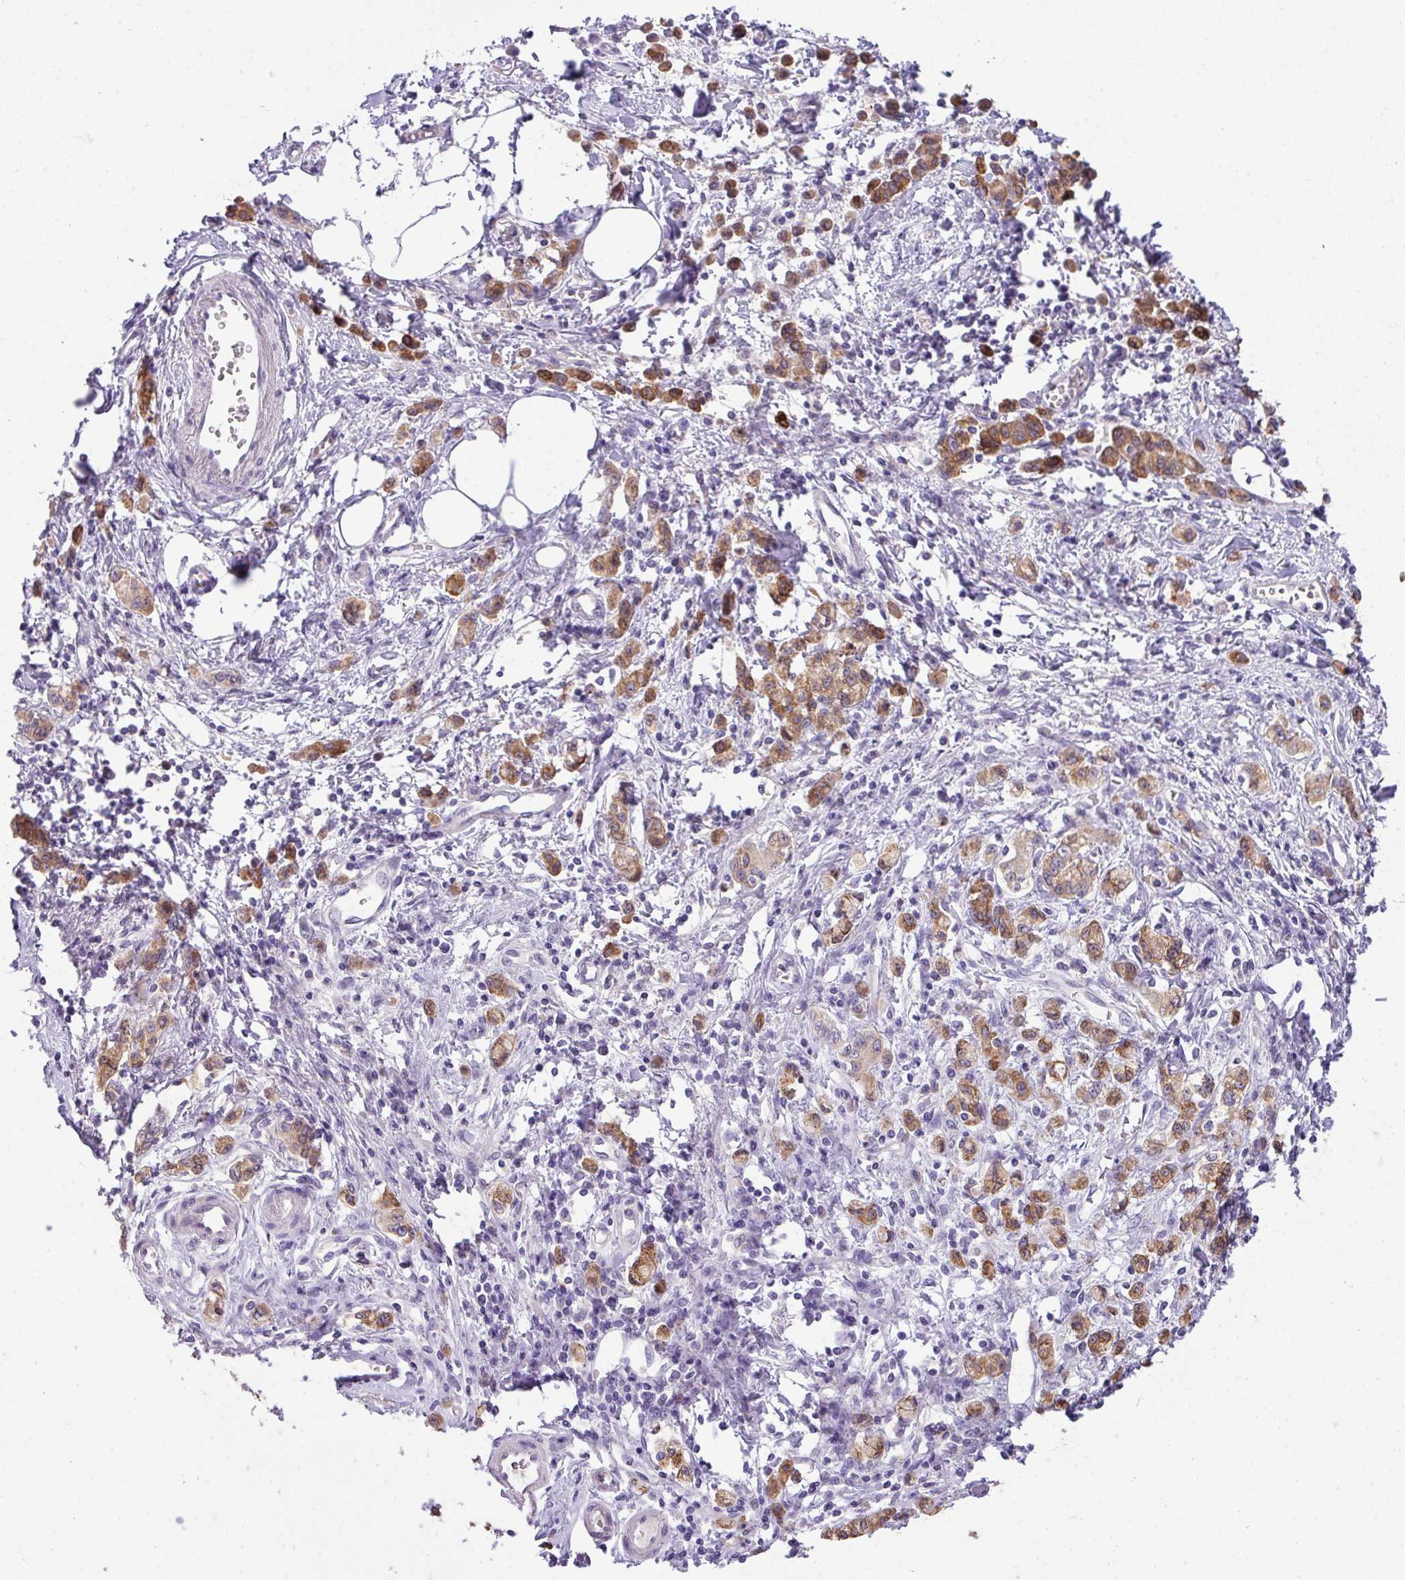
{"staining": {"intensity": "moderate", "quantity": ">75%", "location": "cytoplasmic/membranous"}, "tissue": "stomach cancer", "cell_type": "Tumor cells", "image_type": "cancer", "snomed": [{"axis": "morphology", "description": "Adenocarcinoma, NOS"}, {"axis": "topography", "description": "Stomach"}], "caption": "Adenocarcinoma (stomach) stained for a protein (brown) shows moderate cytoplasmic/membranous positive positivity in about >75% of tumor cells.", "gene": "PIK3R5", "patient": {"sex": "male", "age": 77}}